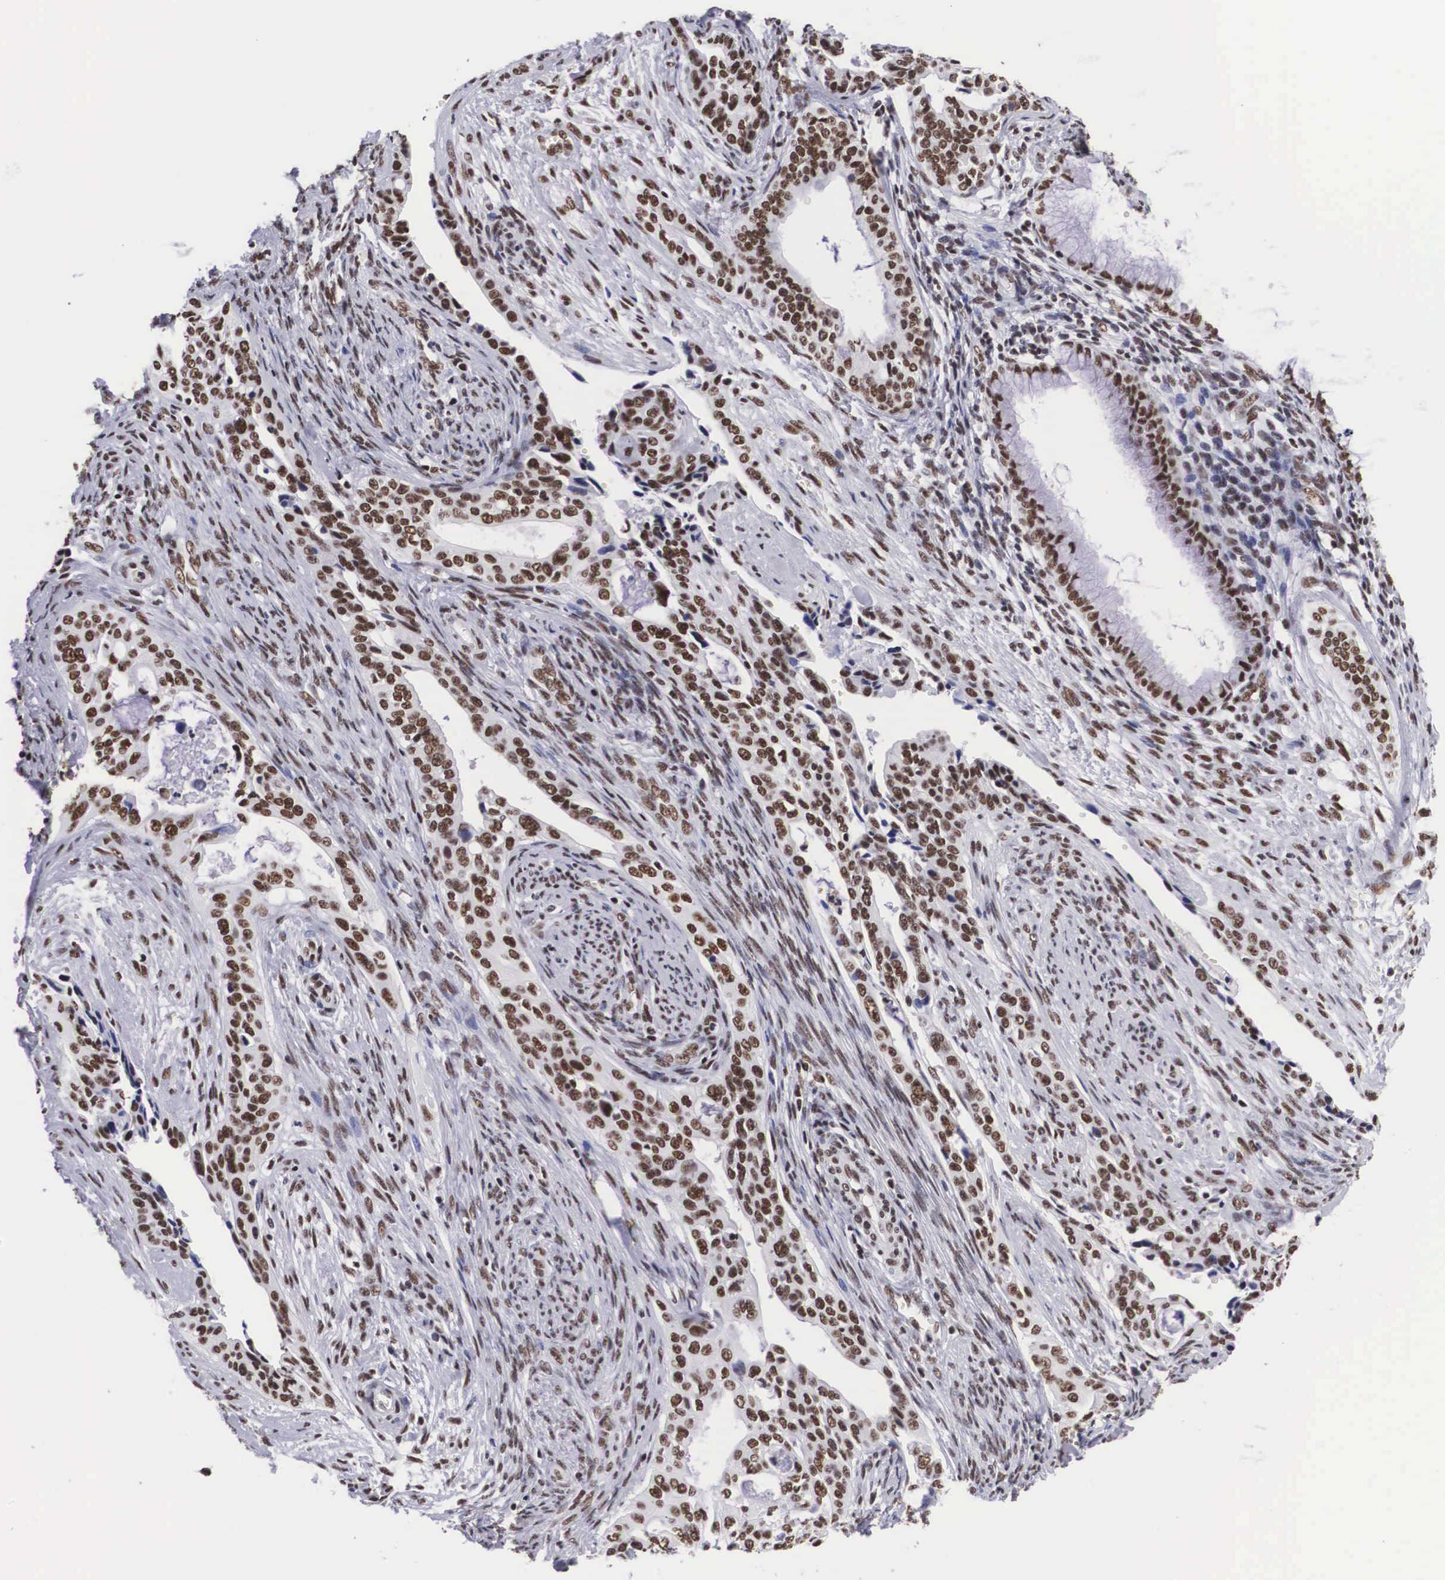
{"staining": {"intensity": "moderate", "quantity": ">75%", "location": "nuclear"}, "tissue": "cervical cancer", "cell_type": "Tumor cells", "image_type": "cancer", "snomed": [{"axis": "morphology", "description": "Squamous cell carcinoma, NOS"}, {"axis": "topography", "description": "Cervix"}], "caption": "Immunohistochemical staining of squamous cell carcinoma (cervical) shows medium levels of moderate nuclear protein expression in approximately >75% of tumor cells. The protein of interest is shown in brown color, while the nuclei are stained blue.", "gene": "SF3A1", "patient": {"sex": "female", "age": 34}}